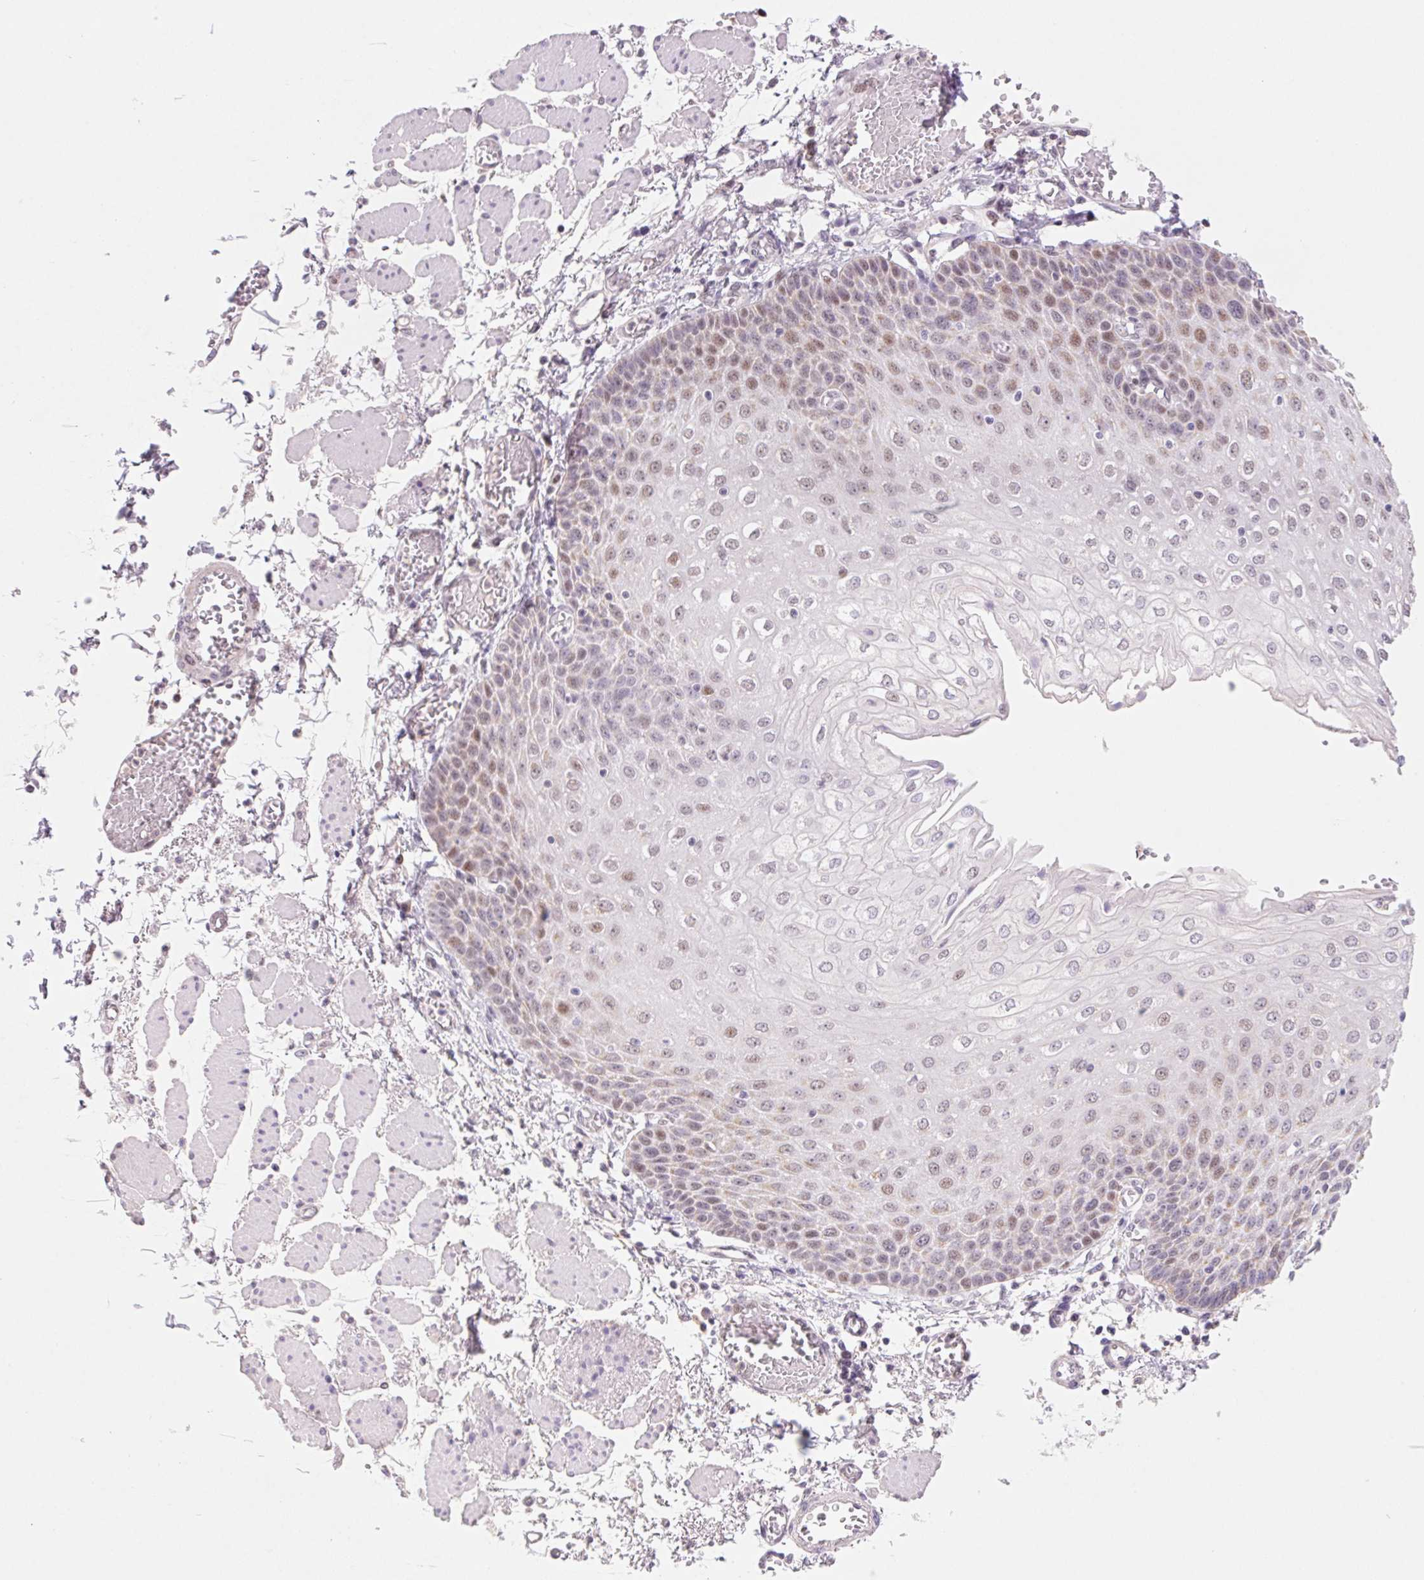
{"staining": {"intensity": "weak", "quantity": "<25%", "location": "nuclear"}, "tissue": "esophagus", "cell_type": "Squamous epithelial cells", "image_type": "normal", "snomed": [{"axis": "morphology", "description": "Normal tissue, NOS"}, {"axis": "morphology", "description": "Adenocarcinoma, NOS"}, {"axis": "topography", "description": "Esophagus"}], "caption": "Immunohistochemistry (IHC) of benign esophagus displays no staining in squamous epithelial cells.", "gene": "DPPA5", "patient": {"sex": "male", "age": 81}}